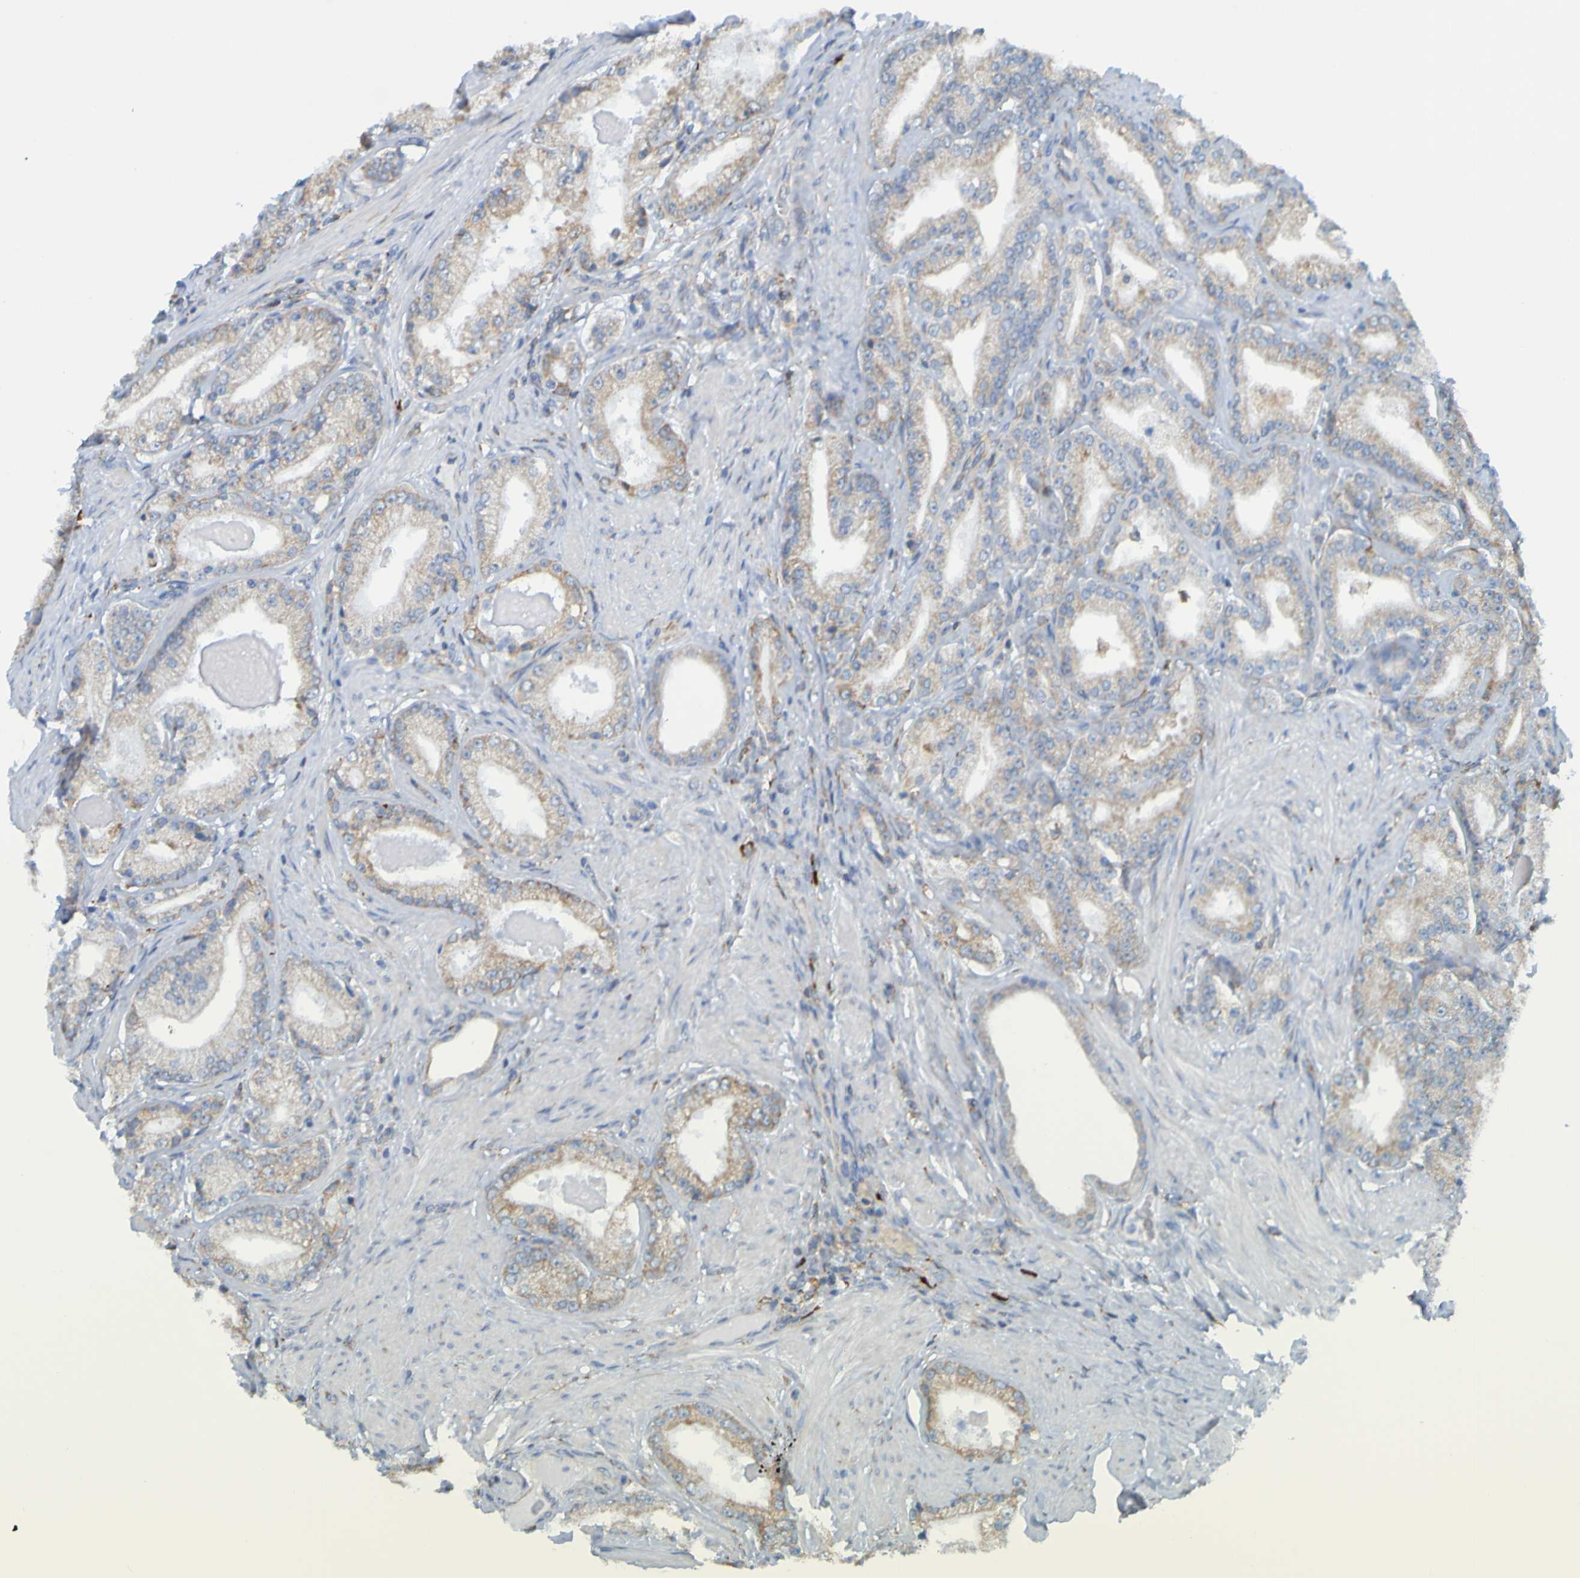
{"staining": {"intensity": "weak", "quantity": "25%-75%", "location": "cytoplasmic/membranous"}, "tissue": "prostate cancer", "cell_type": "Tumor cells", "image_type": "cancer", "snomed": [{"axis": "morphology", "description": "Adenocarcinoma, Low grade"}, {"axis": "topography", "description": "Prostate"}], "caption": "Protein expression by immunohistochemistry (IHC) displays weak cytoplasmic/membranous staining in about 25%-75% of tumor cells in low-grade adenocarcinoma (prostate).", "gene": "SSR1", "patient": {"sex": "male", "age": 59}}